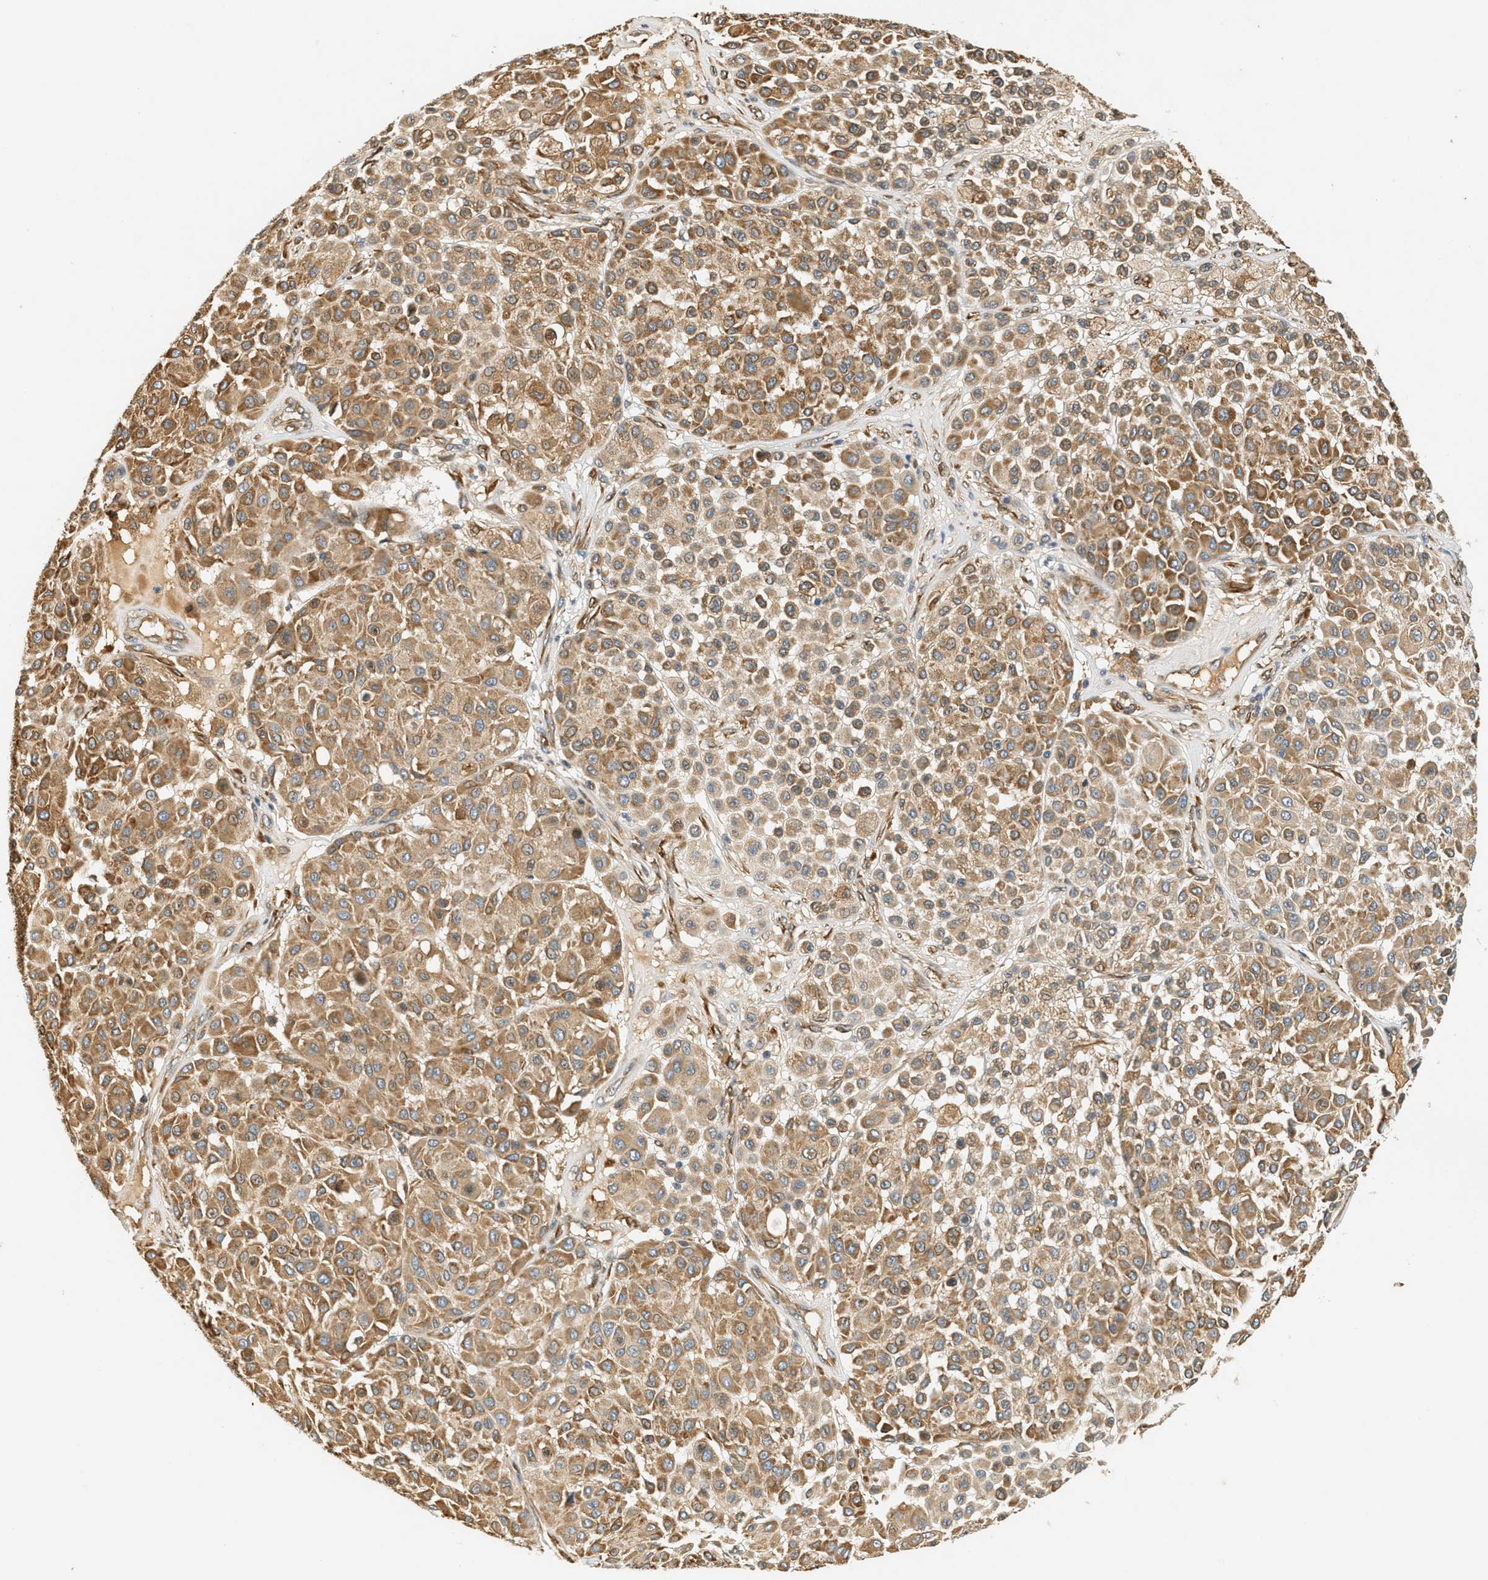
{"staining": {"intensity": "moderate", "quantity": ">75%", "location": "cytoplasmic/membranous"}, "tissue": "melanoma", "cell_type": "Tumor cells", "image_type": "cancer", "snomed": [{"axis": "morphology", "description": "Malignant melanoma, Metastatic site"}, {"axis": "topography", "description": "Soft tissue"}], "caption": "Immunohistochemical staining of human malignant melanoma (metastatic site) shows medium levels of moderate cytoplasmic/membranous positivity in about >75% of tumor cells.", "gene": "PDK1", "patient": {"sex": "male", "age": 41}}